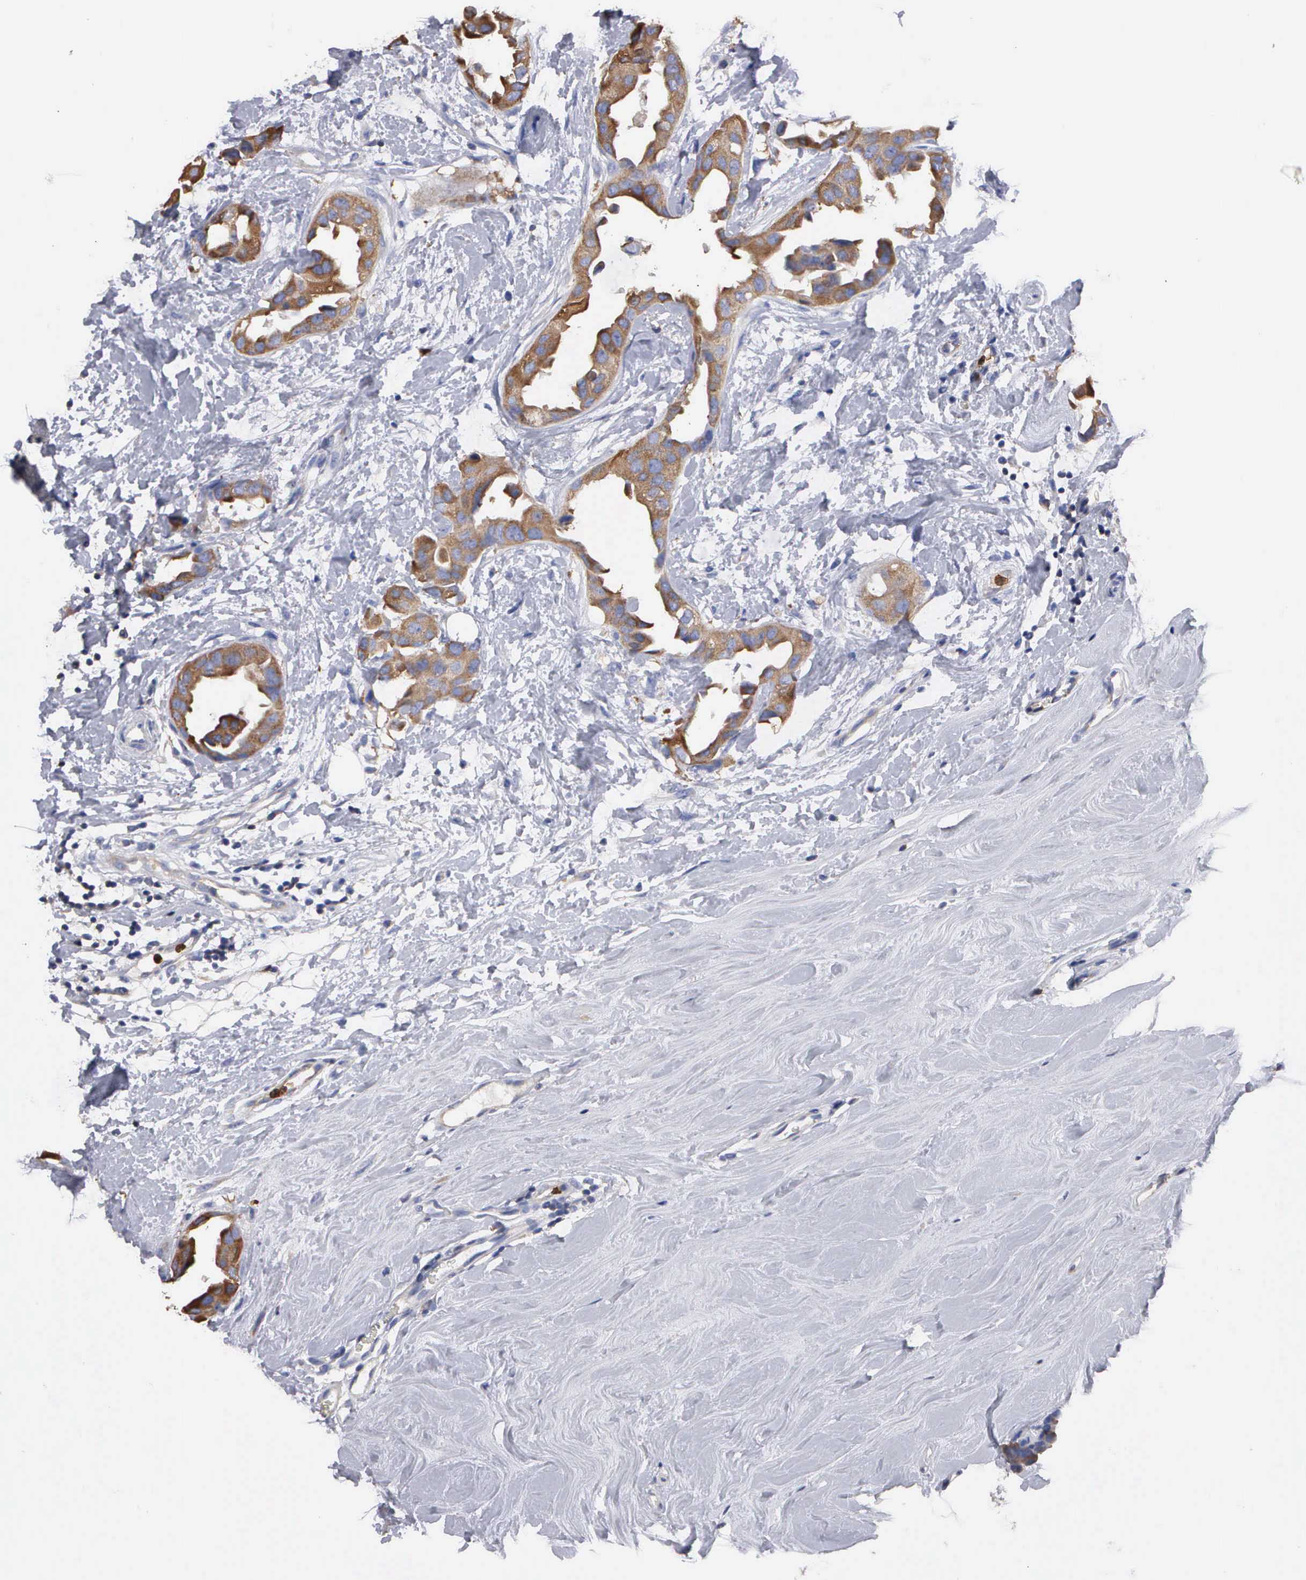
{"staining": {"intensity": "moderate", "quantity": ">75%", "location": "cytoplasmic/membranous"}, "tissue": "breast cancer", "cell_type": "Tumor cells", "image_type": "cancer", "snomed": [{"axis": "morphology", "description": "Duct carcinoma"}, {"axis": "topography", "description": "Breast"}], "caption": "An image of human infiltrating ductal carcinoma (breast) stained for a protein exhibits moderate cytoplasmic/membranous brown staining in tumor cells.", "gene": "G6PD", "patient": {"sex": "female", "age": 40}}